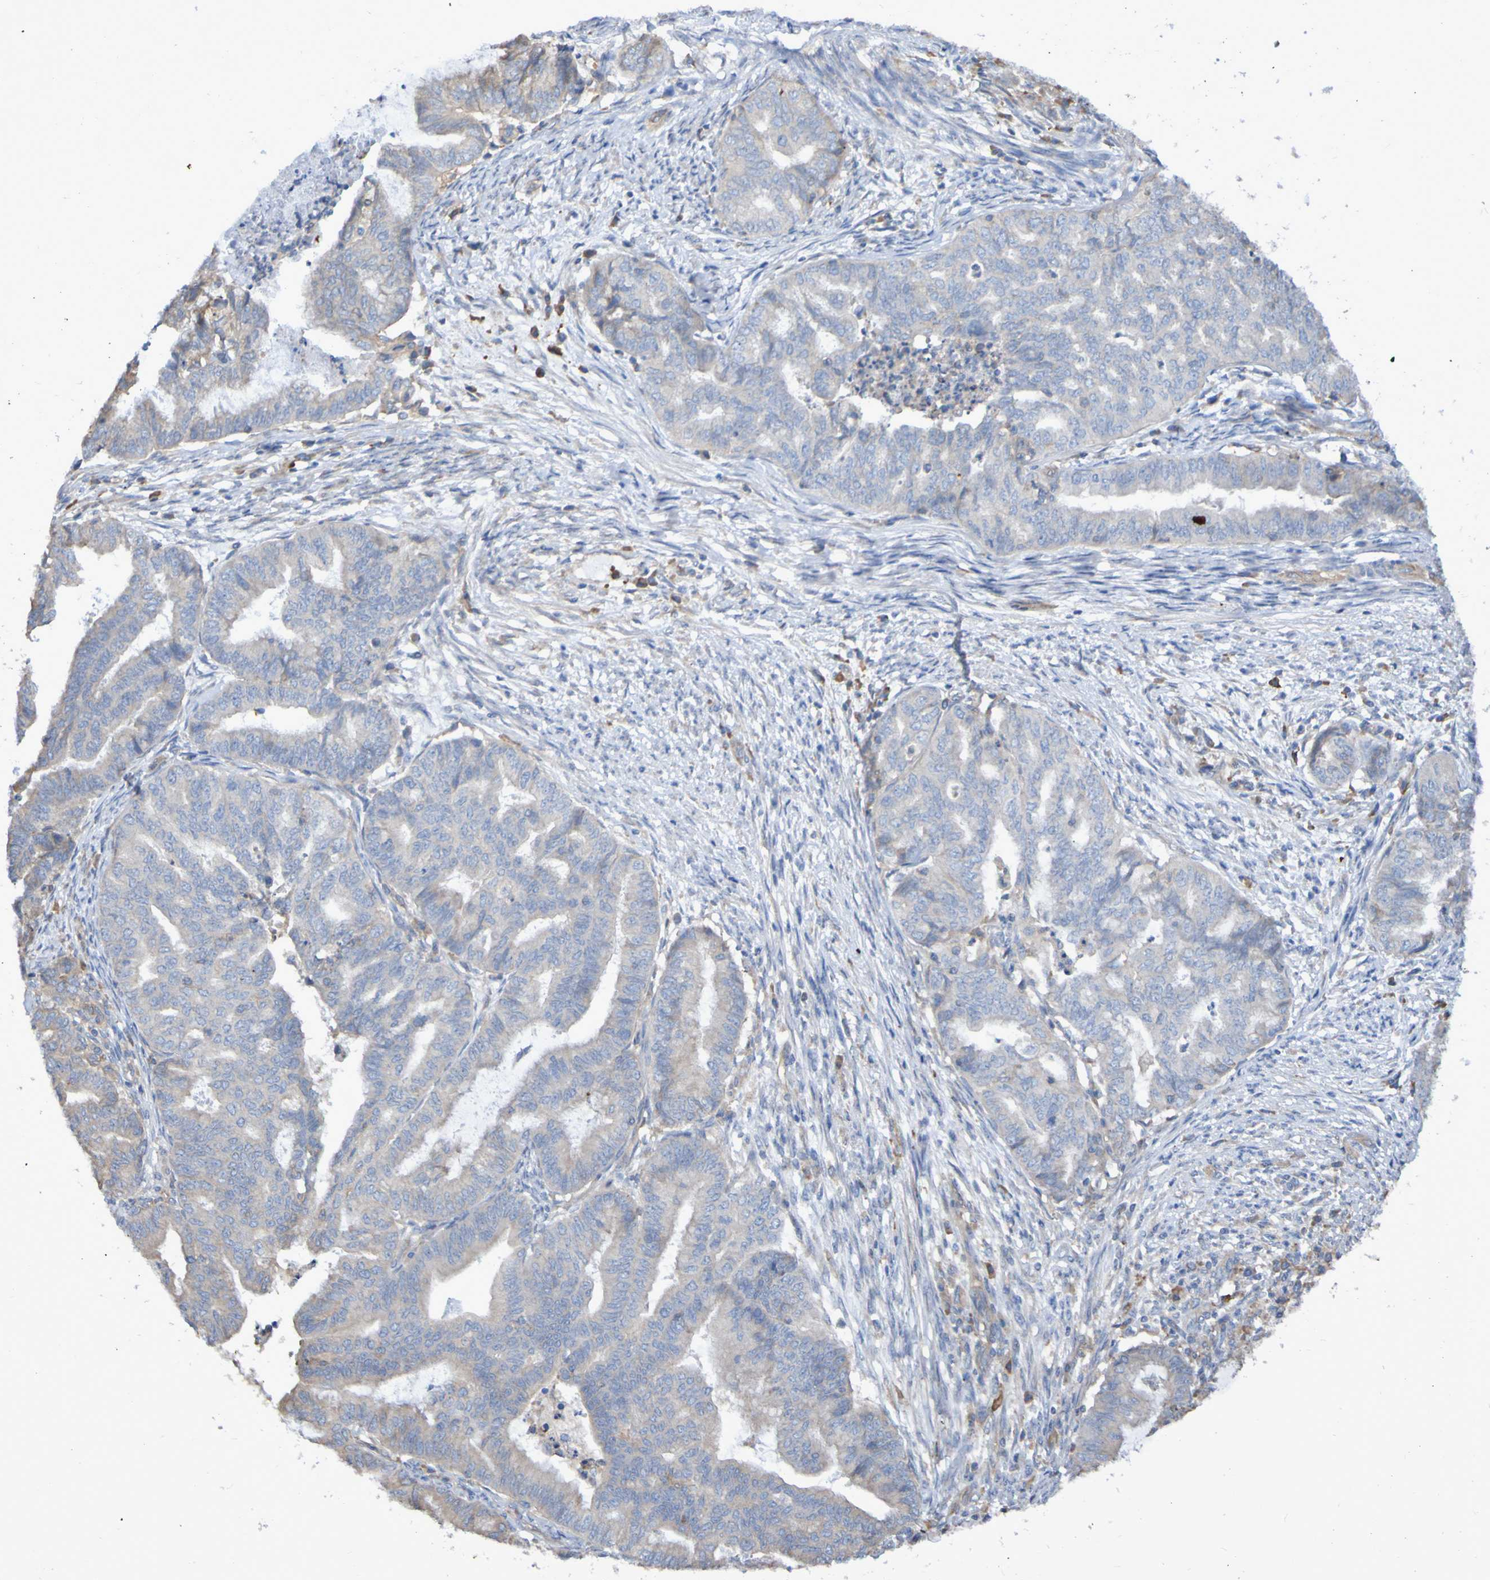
{"staining": {"intensity": "weak", "quantity": "25%-75%", "location": "cytoplasmic/membranous"}, "tissue": "endometrial cancer", "cell_type": "Tumor cells", "image_type": "cancer", "snomed": [{"axis": "morphology", "description": "Adenocarcinoma, NOS"}, {"axis": "topography", "description": "Endometrium"}], "caption": "Brown immunohistochemical staining in human endometrial cancer demonstrates weak cytoplasmic/membranous staining in about 25%-75% of tumor cells.", "gene": "SYNJ1", "patient": {"sex": "female", "age": 79}}